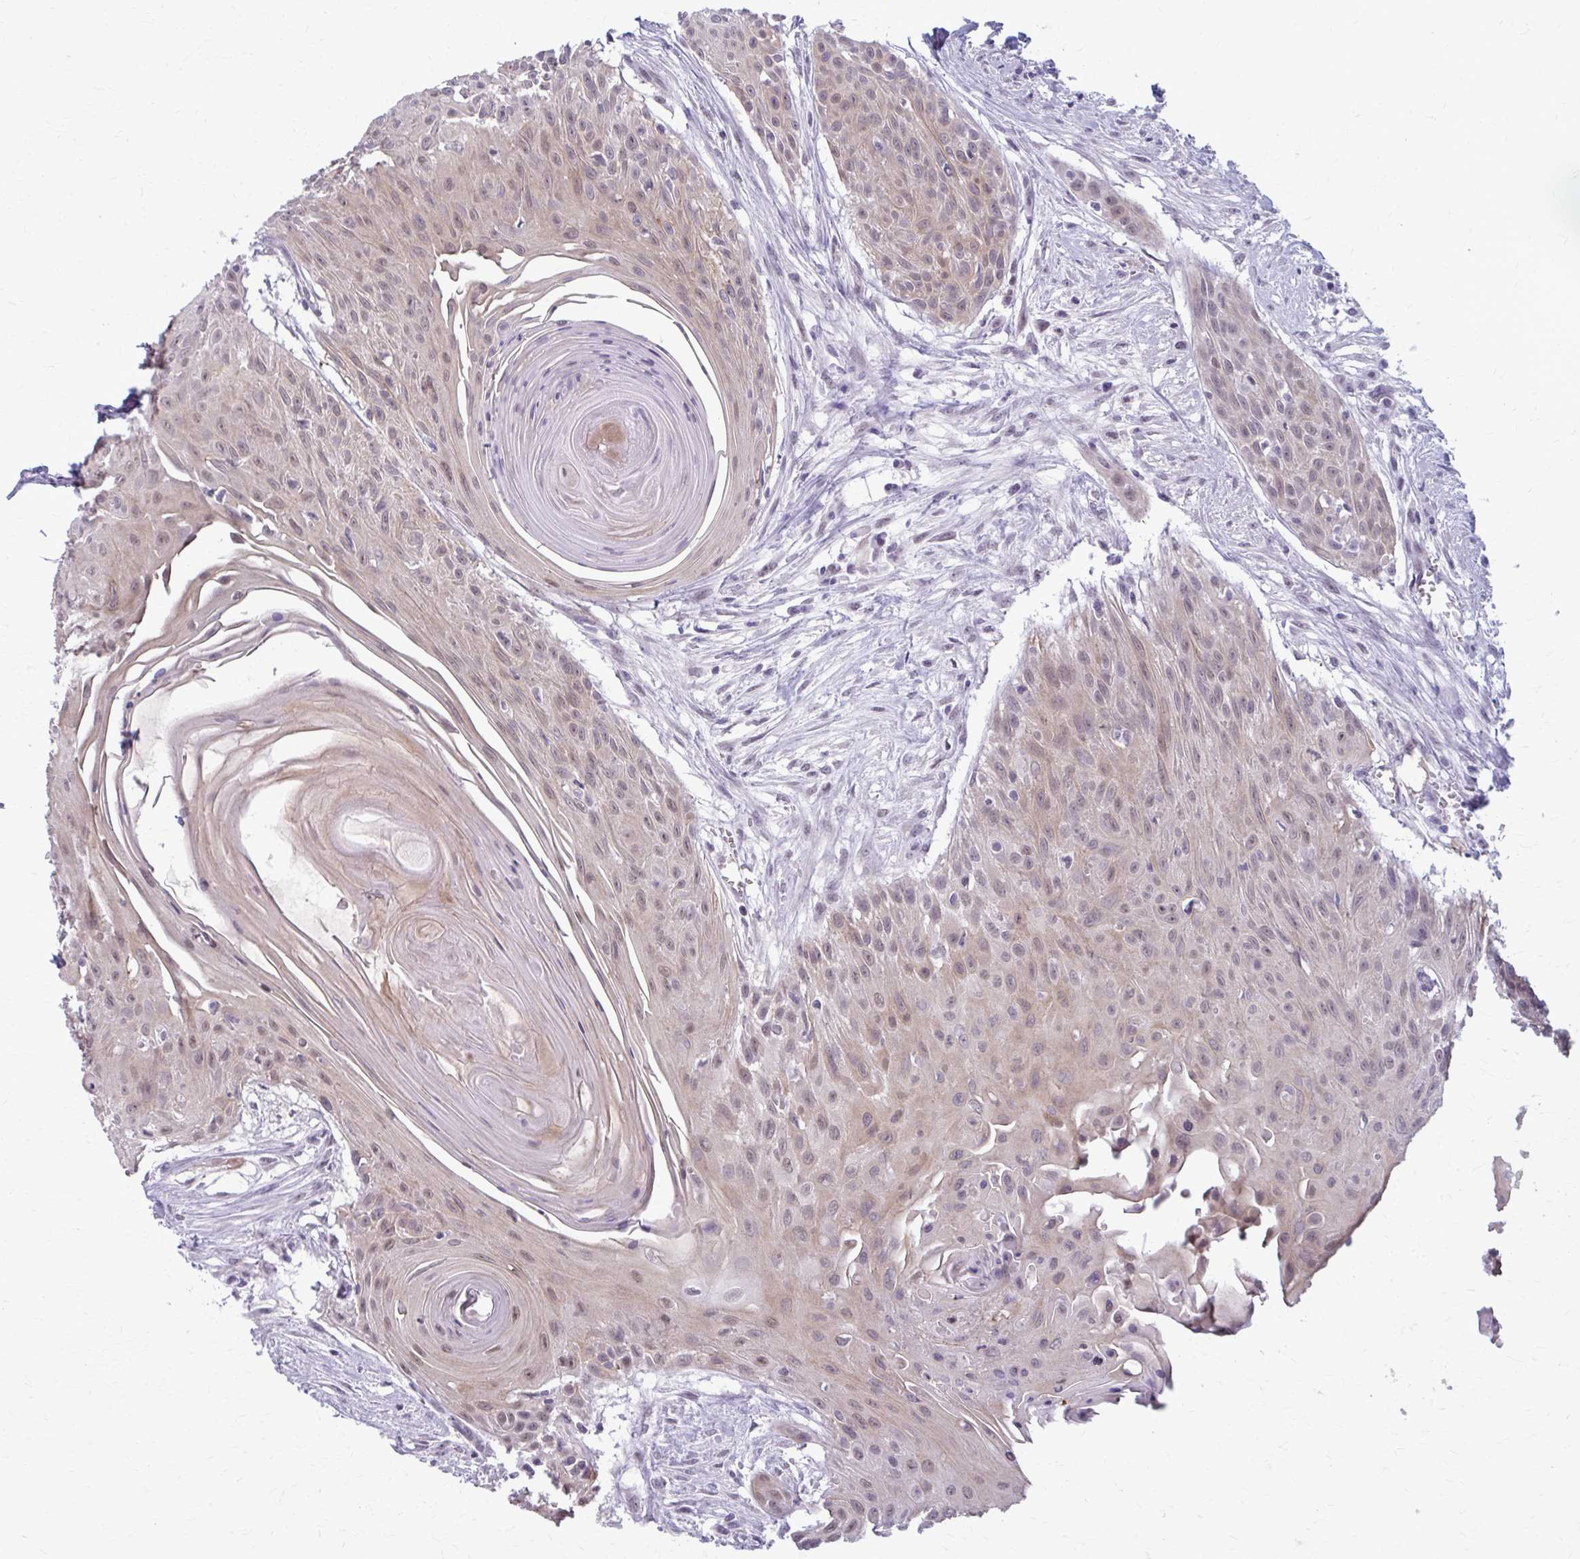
{"staining": {"intensity": "weak", "quantity": ">75%", "location": "cytoplasmic/membranous,nuclear"}, "tissue": "head and neck cancer", "cell_type": "Tumor cells", "image_type": "cancer", "snomed": [{"axis": "morphology", "description": "Squamous cell carcinoma, NOS"}, {"axis": "topography", "description": "Lymph node"}, {"axis": "topography", "description": "Salivary gland"}, {"axis": "topography", "description": "Head-Neck"}], "caption": "Protein staining of squamous cell carcinoma (head and neck) tissue exhibits weak cytoplasmic/membranous and nuclear positivity in approximately >75% of tumor cells. (Stains: DAB in brown, nuclei in blue, Microscopy: brightfield microscopy at high magnification).", "gene": "NUMBL", "patient": {"sex": "female", "age": 74}}